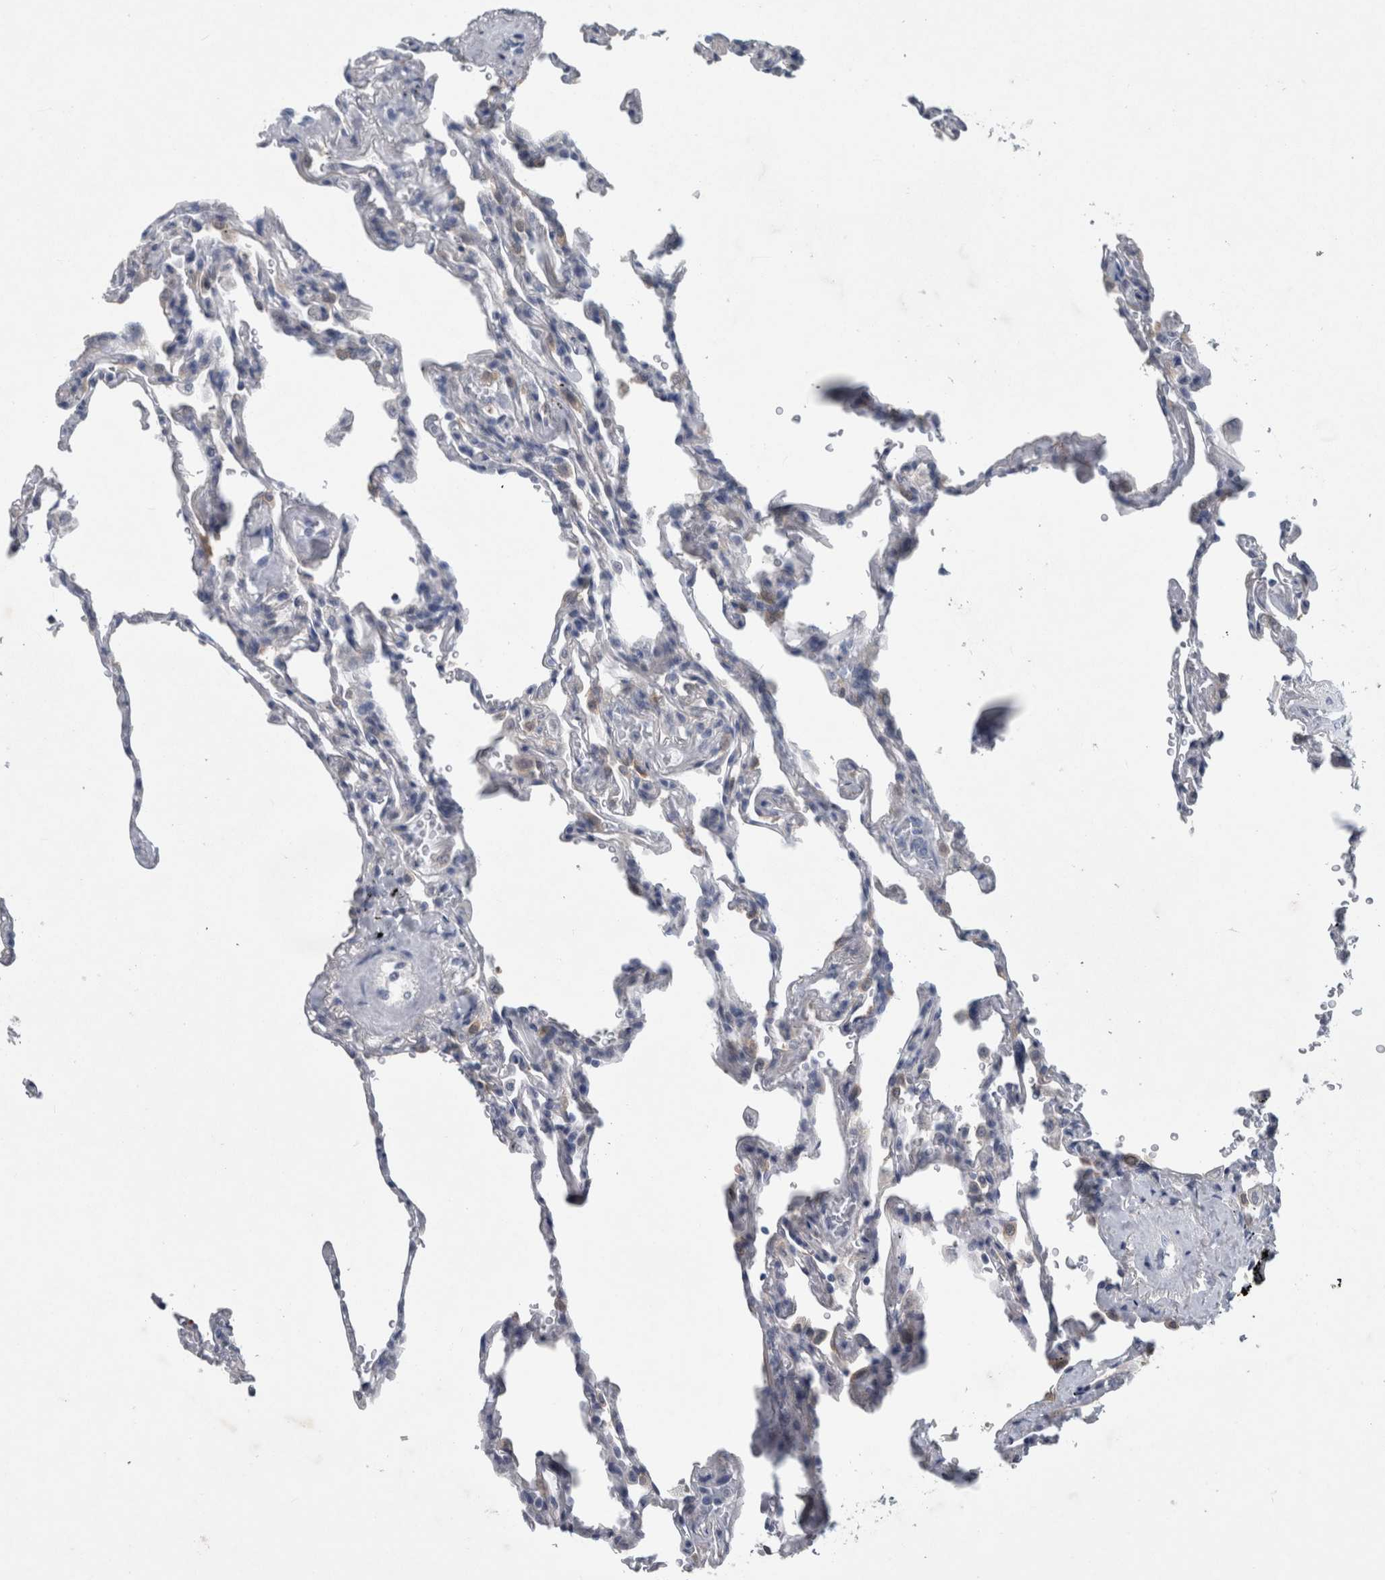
{"staining": {"intensity": "negative", "quantity": "none", "location": "none"}, "tissue": "lung", "cell_type": "Alveolar cells", "image_type": "normal", "snomed": [{"axis": "morphology", "description": "Normal tissue, NOS"}, {"axis": "topography", "description": "Lung"}], "caption": "An immunohistochemistry (IHC) micrograph of benign lung is shown. There is no staining in alveolar cells of lung.", "gene": "FAM83H", "patient": {"sex": "male", "age": 59}}